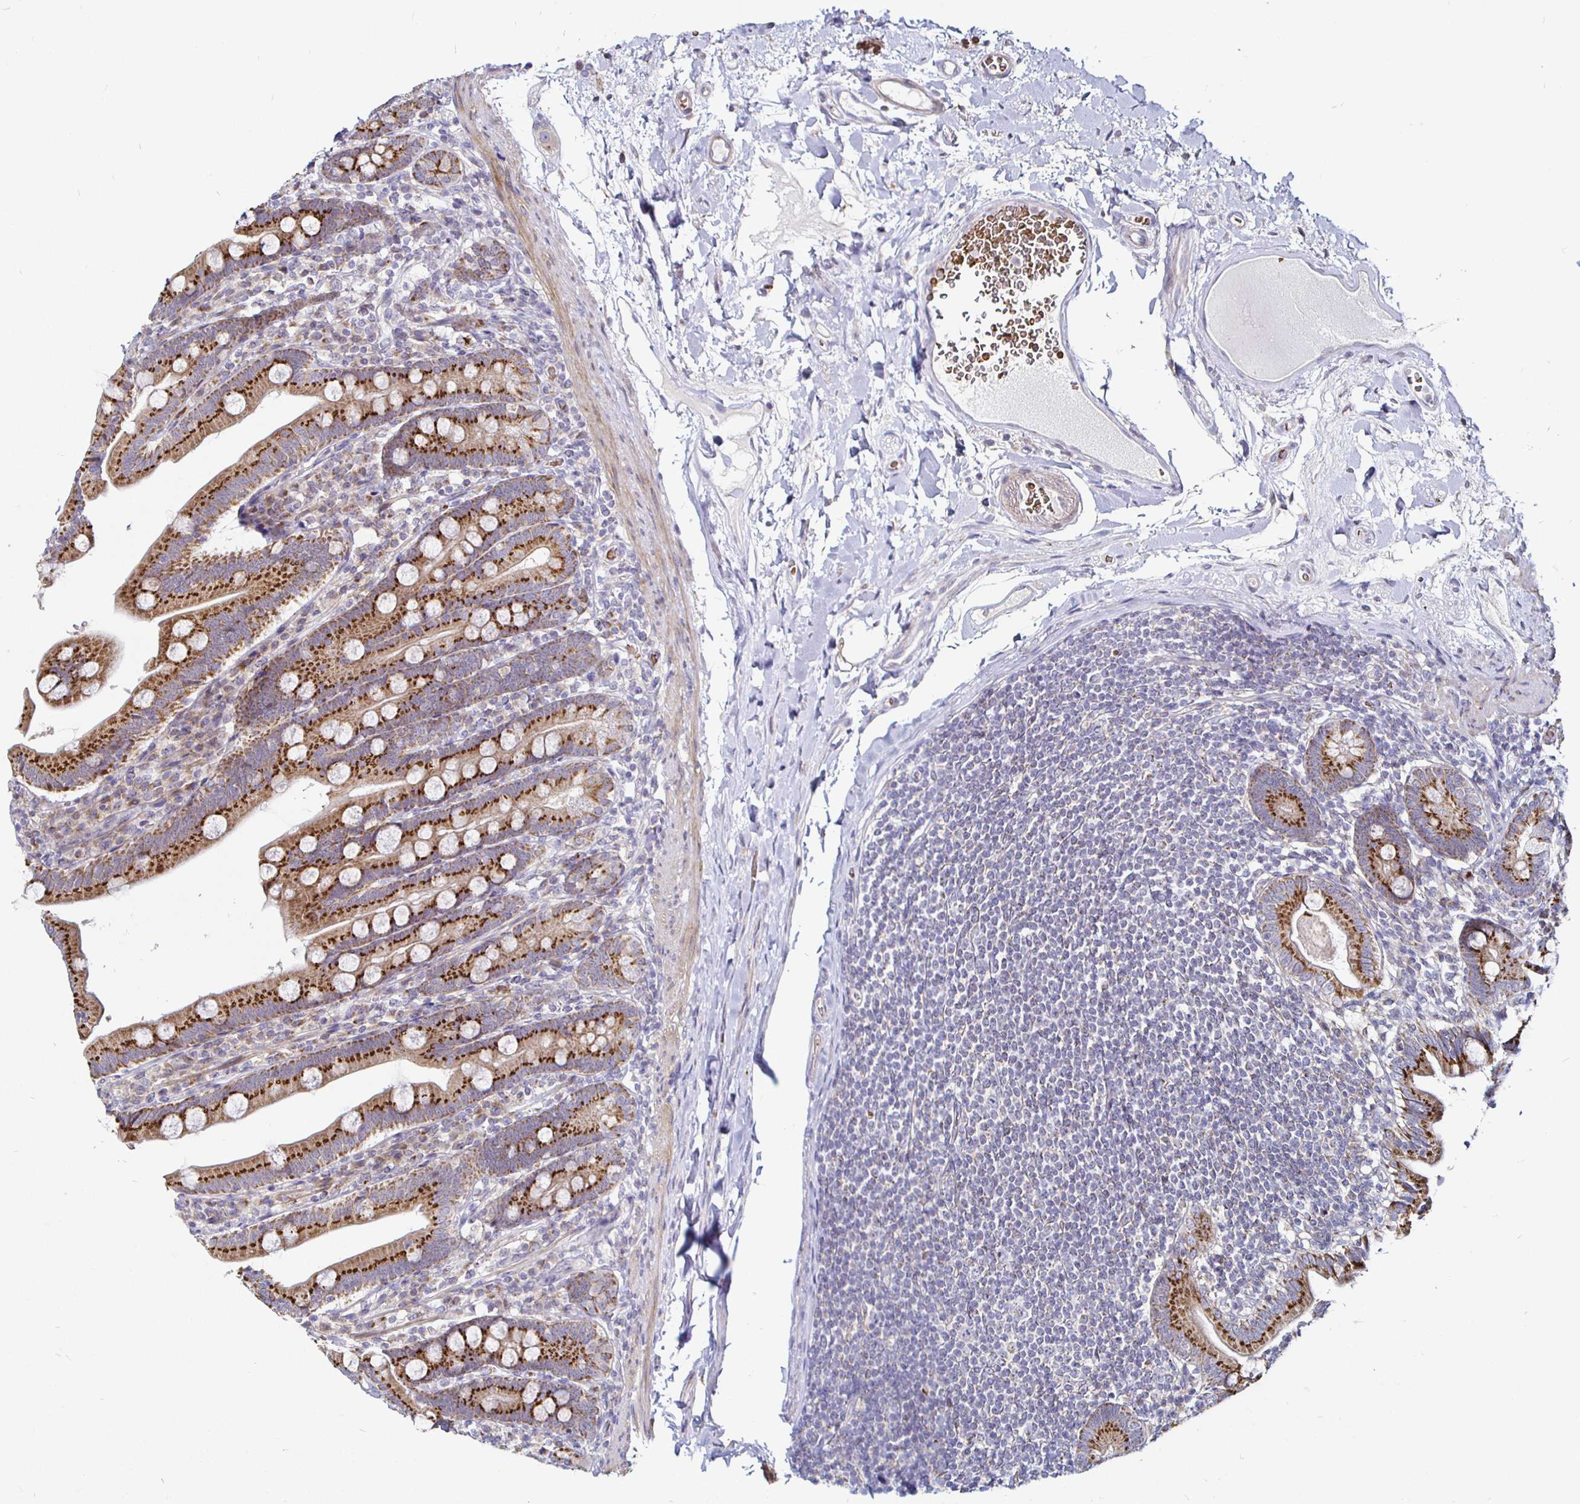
{"staining": {"intensity": "strong", "quantity": ">75%", "location": "cytoplasmic/membranous"}, "tissue": "duodenum", "cell_type": "Glandular cells", "image_type": "normal", "snomed": [{"axis": "morphology", "description": "Normal tissue, NOS"}, {"axis": "topography", "description": "Duodenum"}], "caption": "Protein analysis of normal duodenum shows strong cytoplasmic/membranous positivity in approximately >75% of glandular cells.", "gene": "ATG3", "patient": {"sex": "female", "age": 67}}